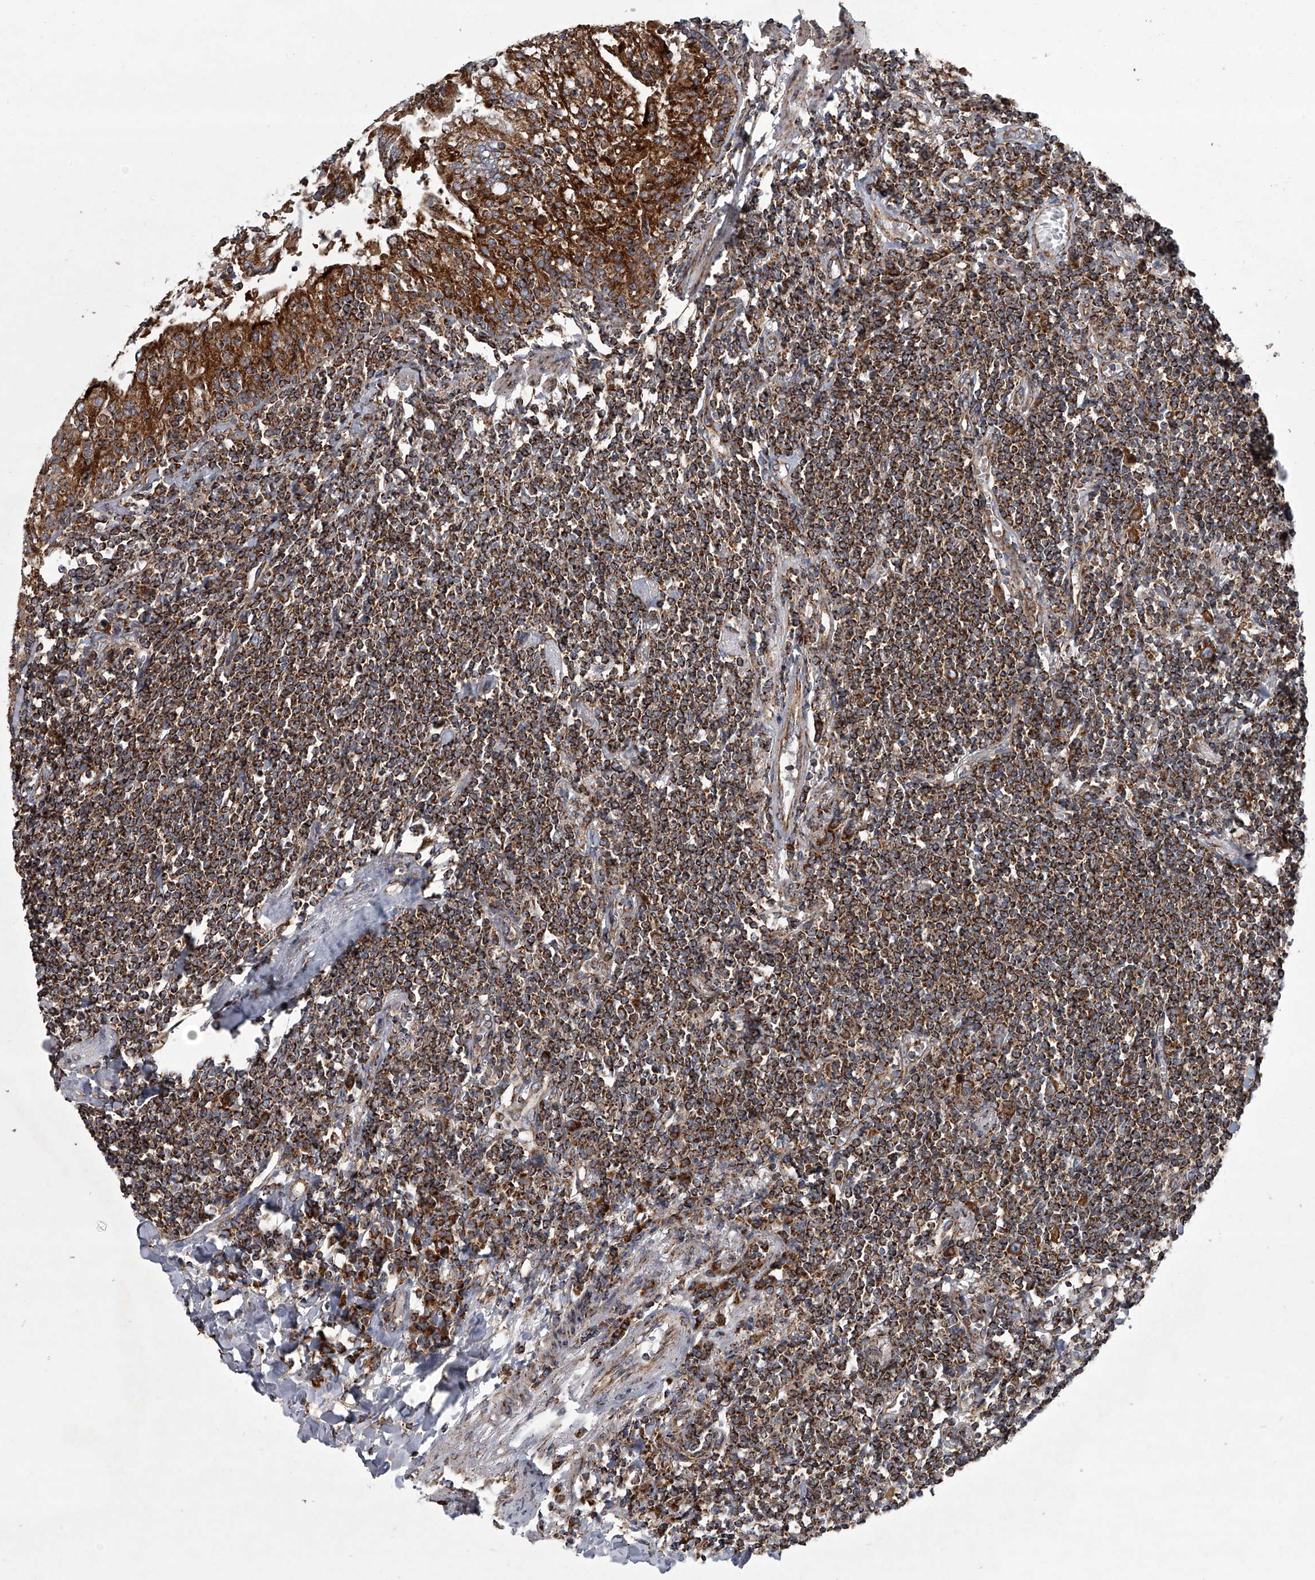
{"staining": {"intensity": "strong", "quantity": ">75%", "location": "cytoplasmic/membranous"}, "tissue": "lymphoma", "cell_type": "Tumor cells", "image_type": "cancer", "snomed": [{"axis": "morphology", "description": "Malignant lymphoma, non-Hodgkin's type, Low grade"}, {"axis": "topography", "description": "Lung"}], "caption": "DAB (3,3'-diaminobenzidine) immunohistochemical staining of lymphoma displays strong cytoplasmic/membranous protein staining in approximately >75% of tumor cells. (IHC, brightfield microscopy, high magnification).", "gene": "ZC3H15", "patient": {"sex": "female", "age": 71}}